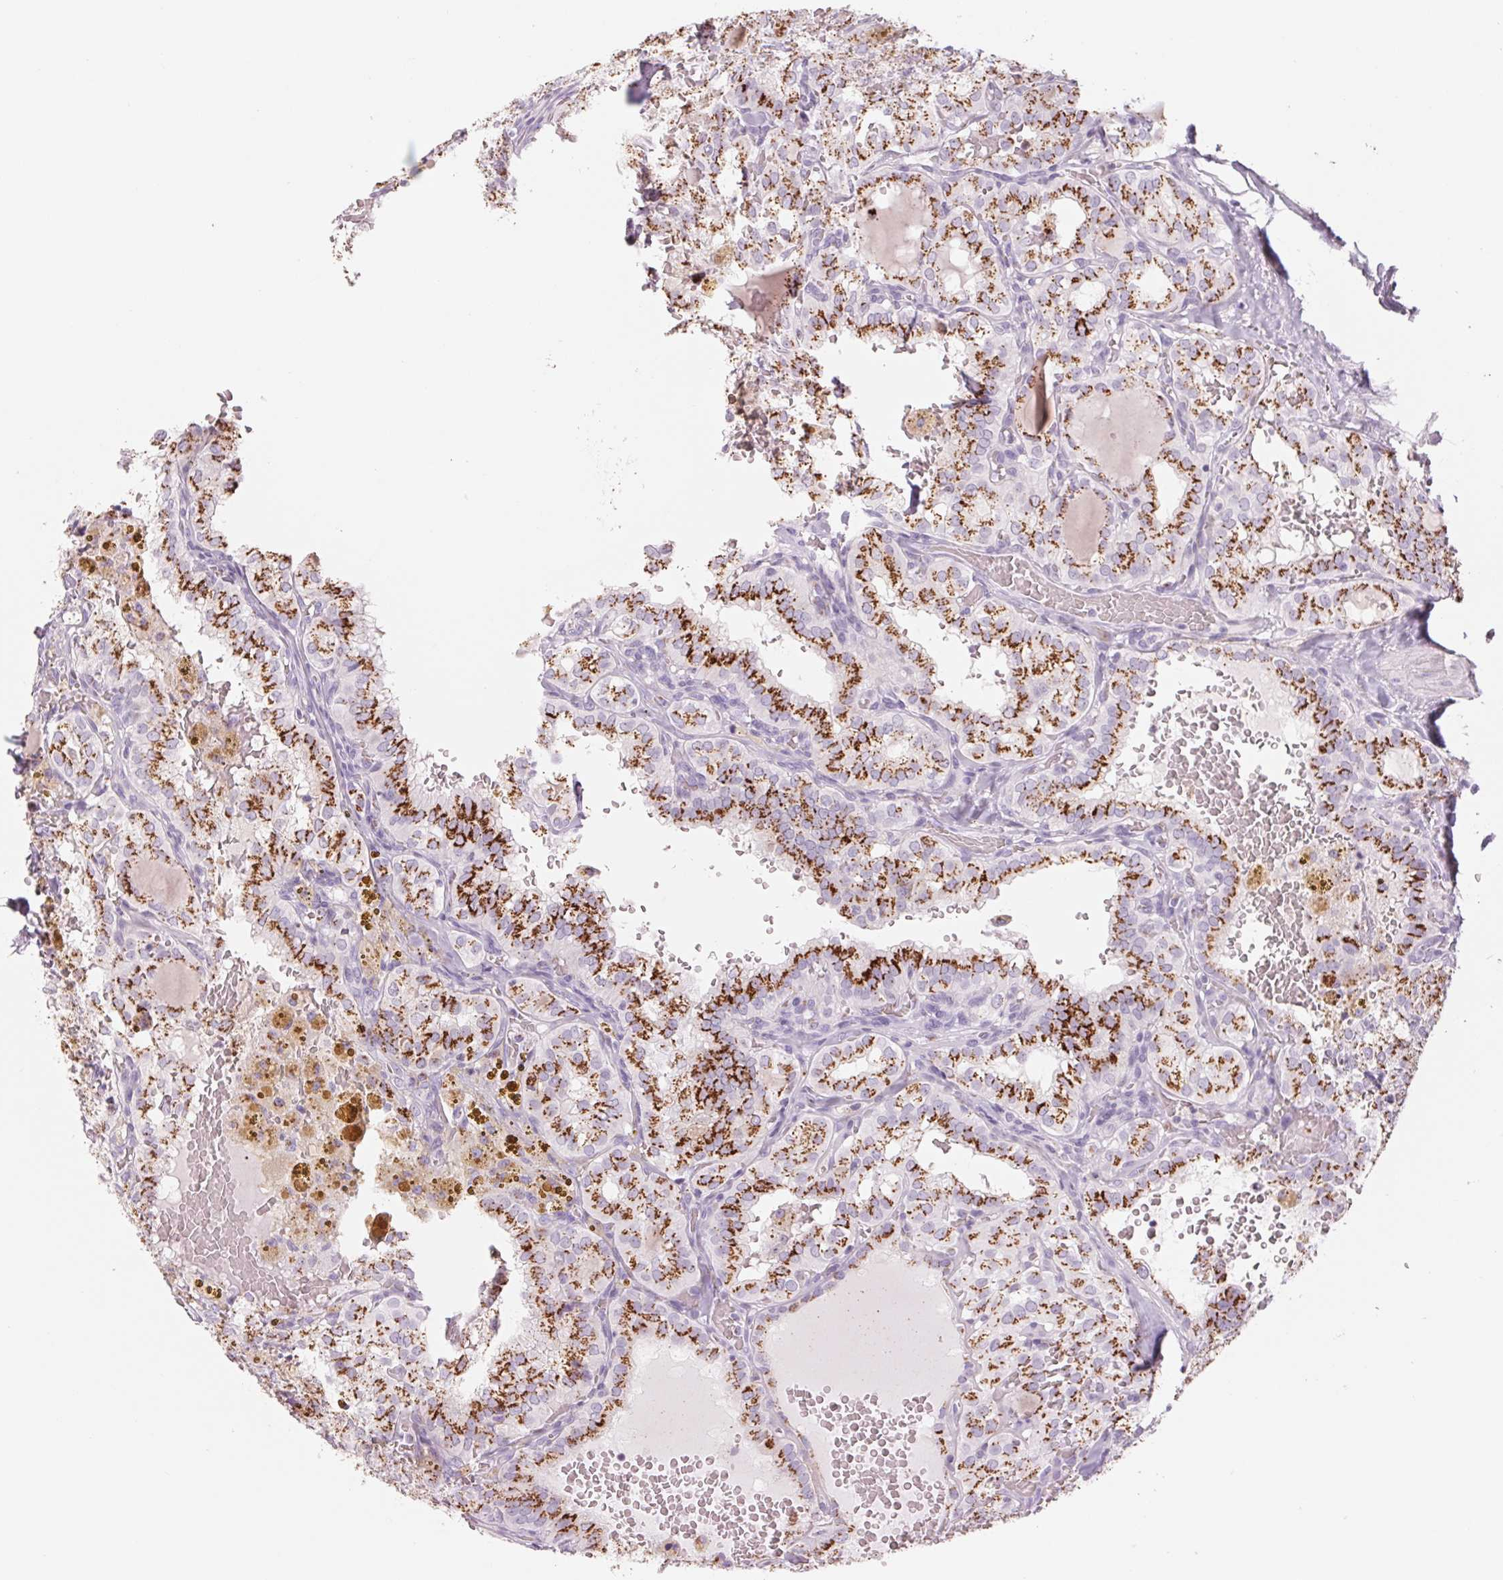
{"staining": {"intensity": "strong", "quantity": ">75%", "location": "cytoplasmic/membranous"}, "tissue": "thyroid cancer", "cell_type": "Tumor cells", "image_type": "cancer", "snomed": [{"axis": "morphology", "description": "Papillary adenocarcinoma, NOS"}, {"axis": "topography", "description": "Thyroid gland"}], "caption": "This histopathology image reveals immunohistochemistry staining of human thyroid cancer, with high strong cytoplasmic/membranous expression in approximately >75% of tumor cells.", "gene": "GALNT7", "patient": {"sex": "male", "age": 20}}